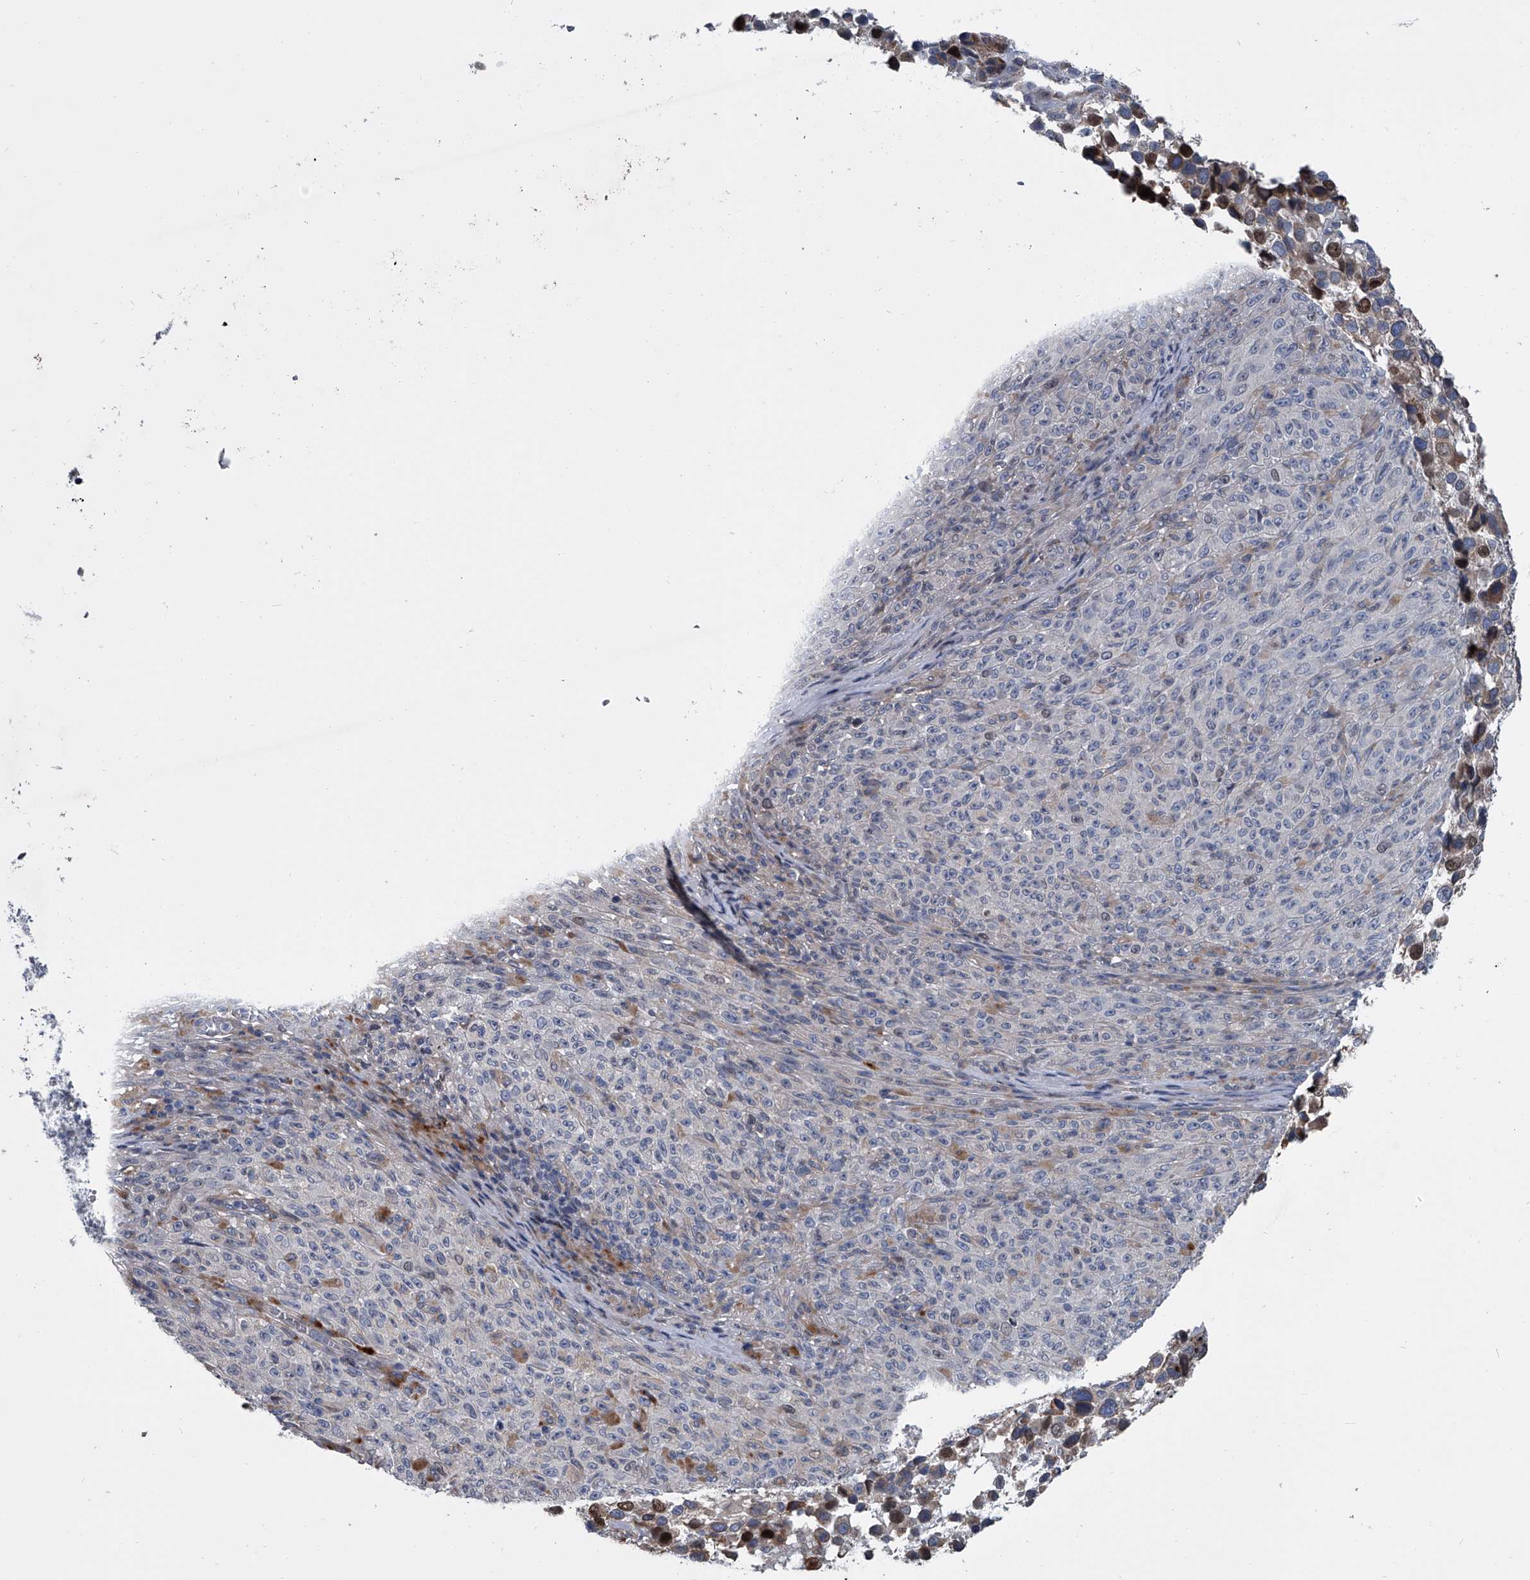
{"staining": {"intensity": "negative", "quantity": "none", "location": "none"}, "tissue": "melanoma", "cell_type": "Tumor cells", "image_type": "cancer", "snomed": [{"axis": "morphology", "description": "Malignant melanoma, NOS"}, {"axis": "topography", "description": "Skin"}], "caption": "Immunohistochemistry micrograph of neoplastic tissue: human melanoma stained with DAB shows no significant protein staining in tumor cells.", "gene": "ABCG1", "patient": {"sex": "female", "age": 82}}